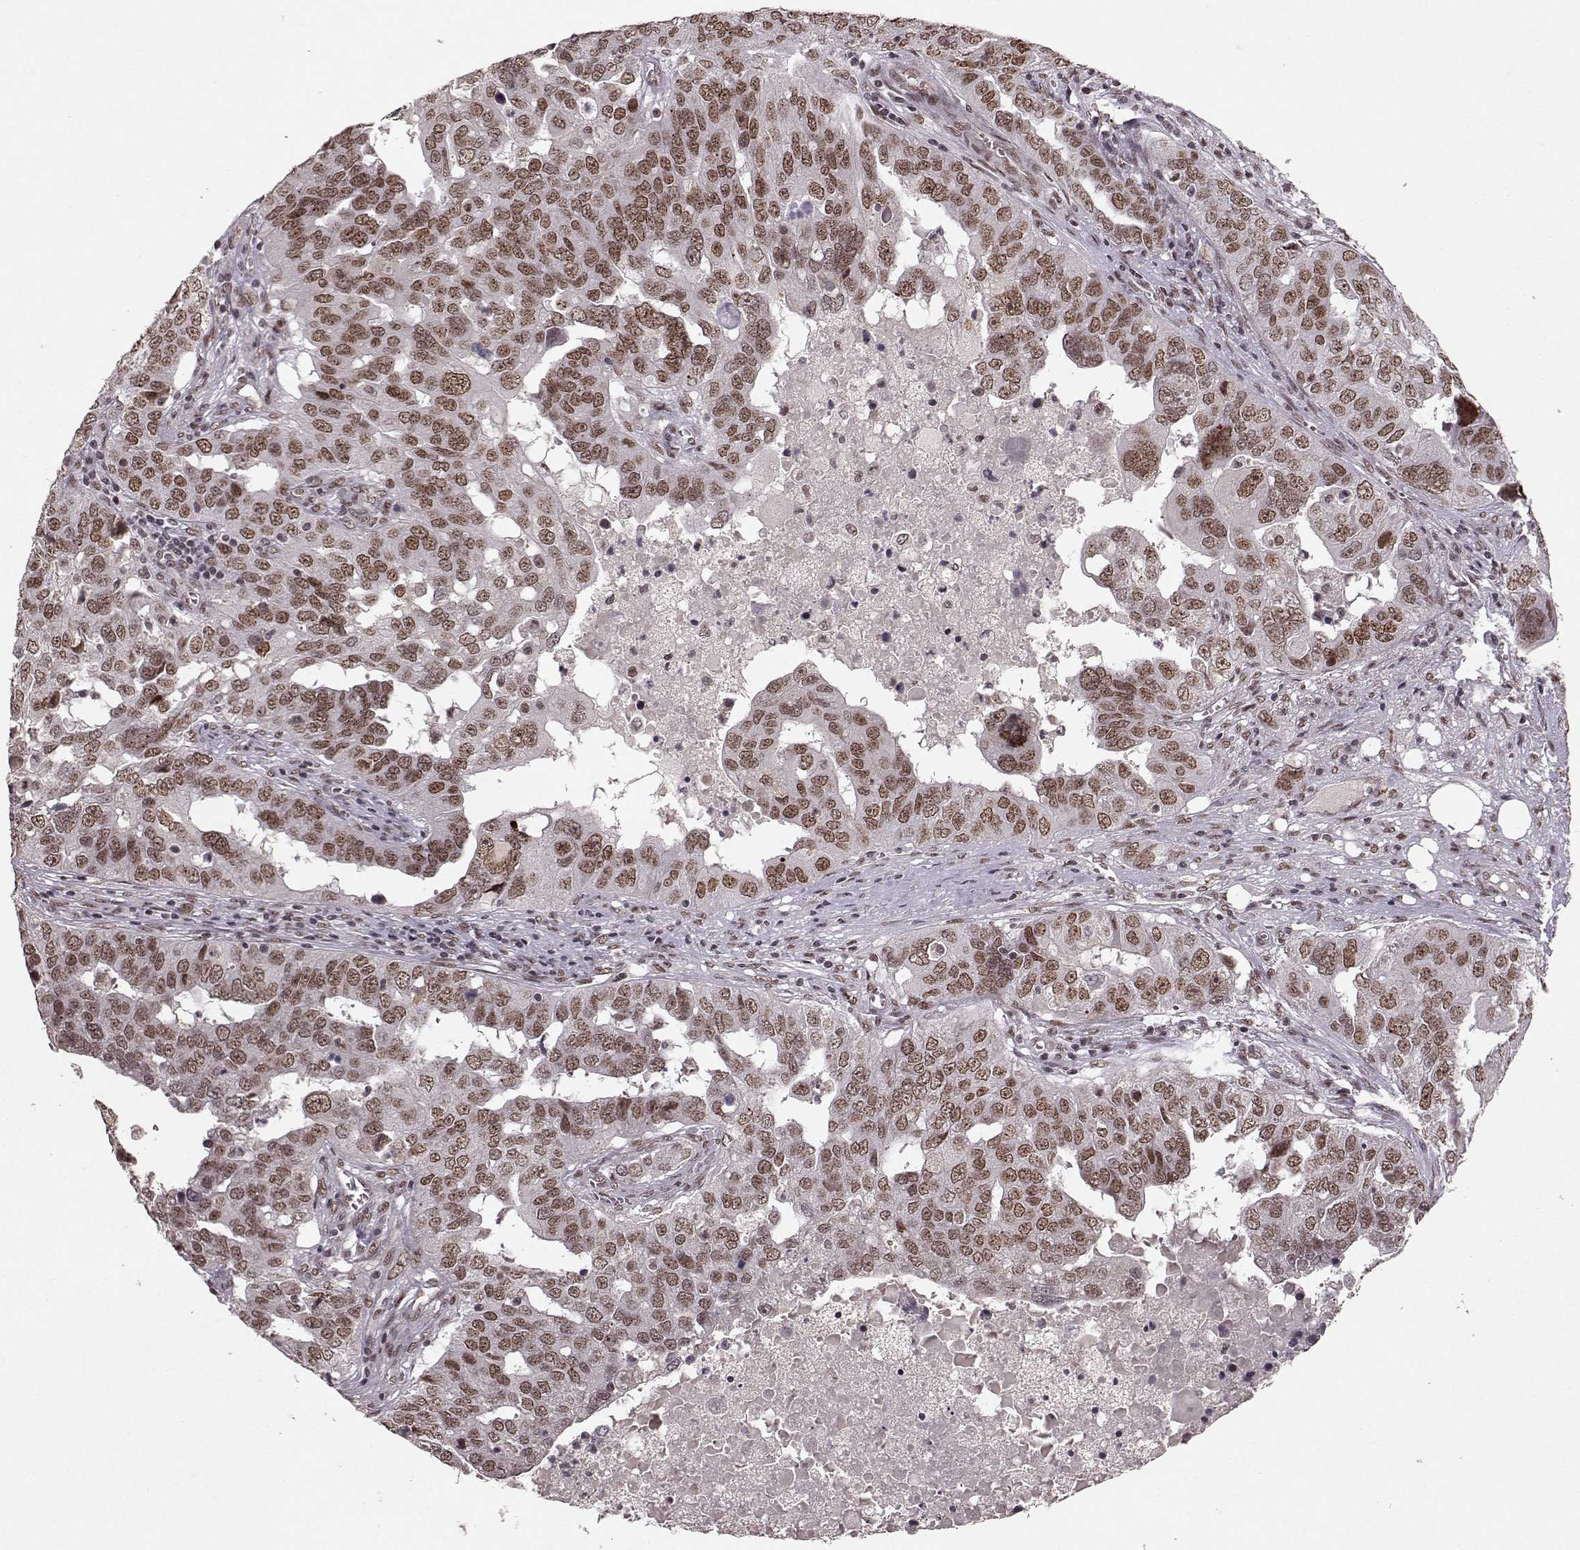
{"staining": {"intensity": "moderate", "quantity": ">75%", "location": "nuclear"}, "tissue": "ovarian cancer", "cell_type": "Tumor cells", "image_type": "cancer", "snomed": [{"axis": "morphology", "description": "Carcinoma, endometroid"}, {"axis": "topography", "description": "Soft tissue"}, {"axis": "topography", "description": "Ovary"}], "caption": "Immunohistochemical staining of human ovarian cancer demonstrates moderate nuclear protein positivity in about >75% of tumor cells.", "gene": "RRAGD", "patient": {"sex": "female", "age": 52}}